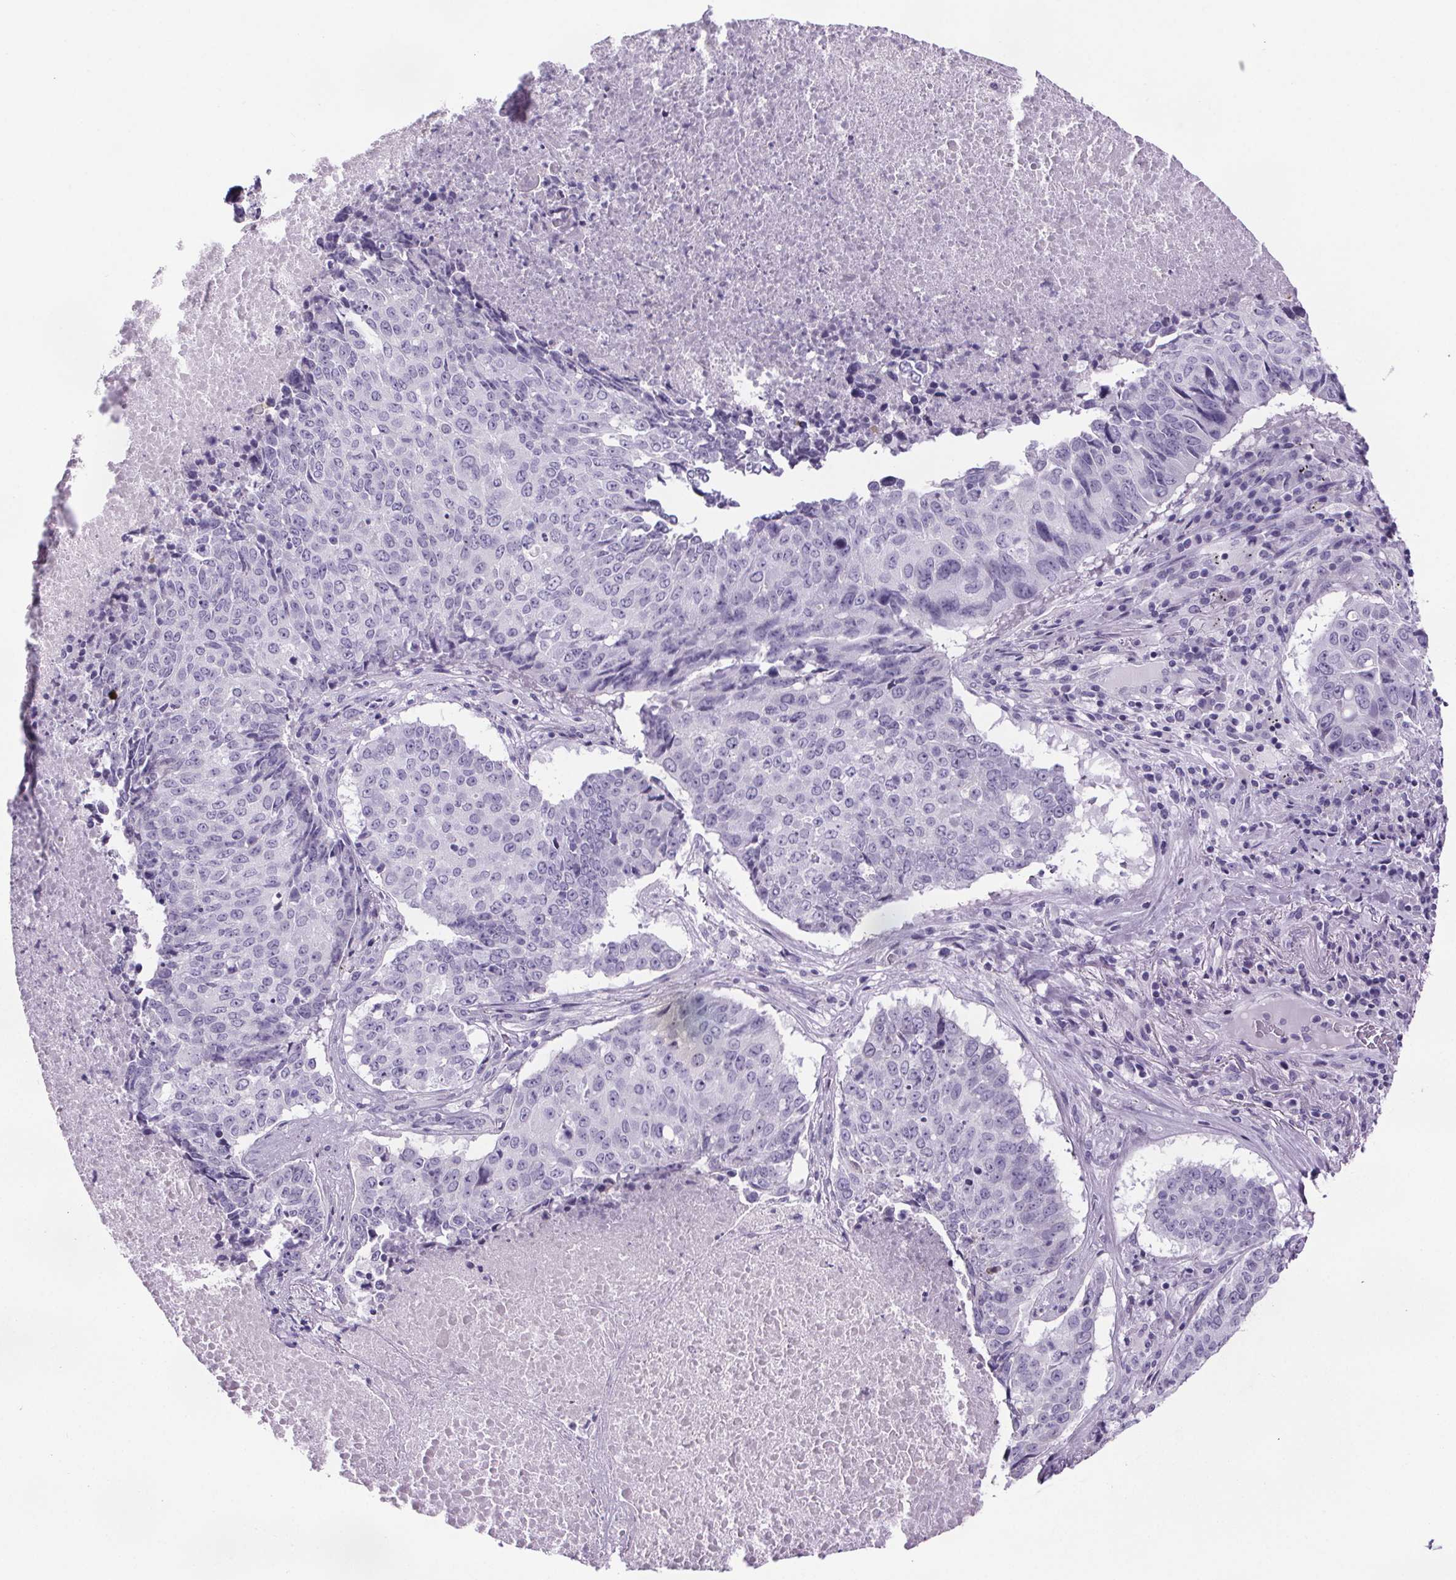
{"staining": {"intensity": "negative", "quantity": "none", "location": "none"}, "tissue": "lung cancer", "cell_type": "Tumor cells", "image_type": "cancer", "snomed": [{"axis": "morphology", "description": "Normal tissue, NOS"}, {"axis": "morphology", "description": "Squamous cell carcinoma, NOS"}, {"axis": "topography", "description": "Bronchus"}, {"axis": "topography", "description": "Lung"}], "caption": "There is no significant positivity in tumor cells of lung cancer. (DAB immunohistochemistry (IHC) visualized using brightfield microscopy, high magnification).", "gene": "CUBN", "patient": {"sex": "male", "age": 64}}